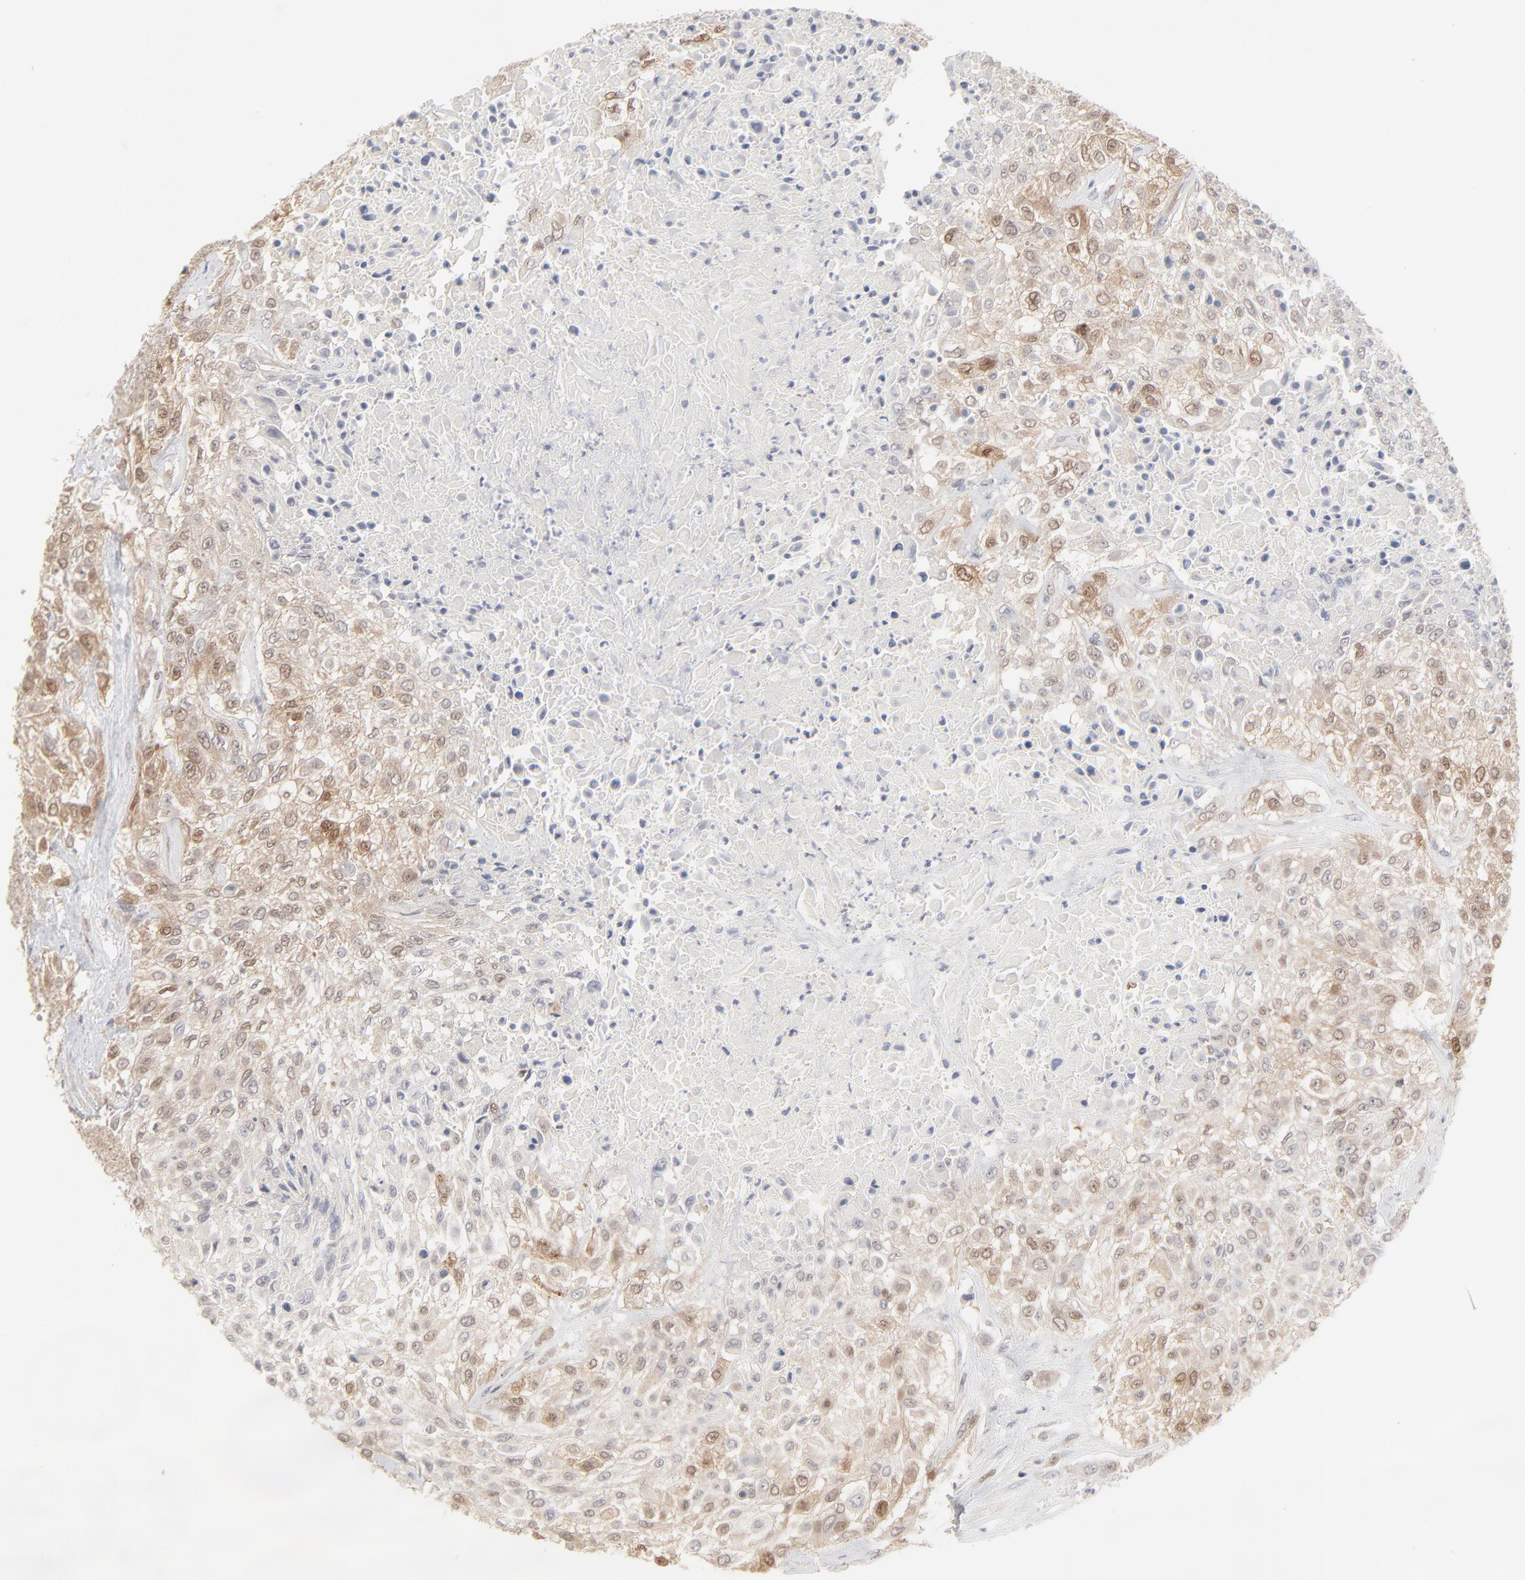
{"staining": {"intensity": "weak", "quantity": "25%-75%", "location": "nuclear"}, "tissue": "urothelial cancer", "cell_type": "Tumor cells", "image_type": "cancer", "snomed": [{"axis": "morphology", "description": "Urothelial carcinoma, High grade"}, {"axis": "topography", "description": "Urinary bladder"}], "caption": "Human urothelial carcinoma (high-grade) stained for a protein (brown) exhibits weak nuclear positive positivity in about 25%-75% of tumor cells.", "gene": "CDK6", "patient": {"sex": "male", "age": 57}}